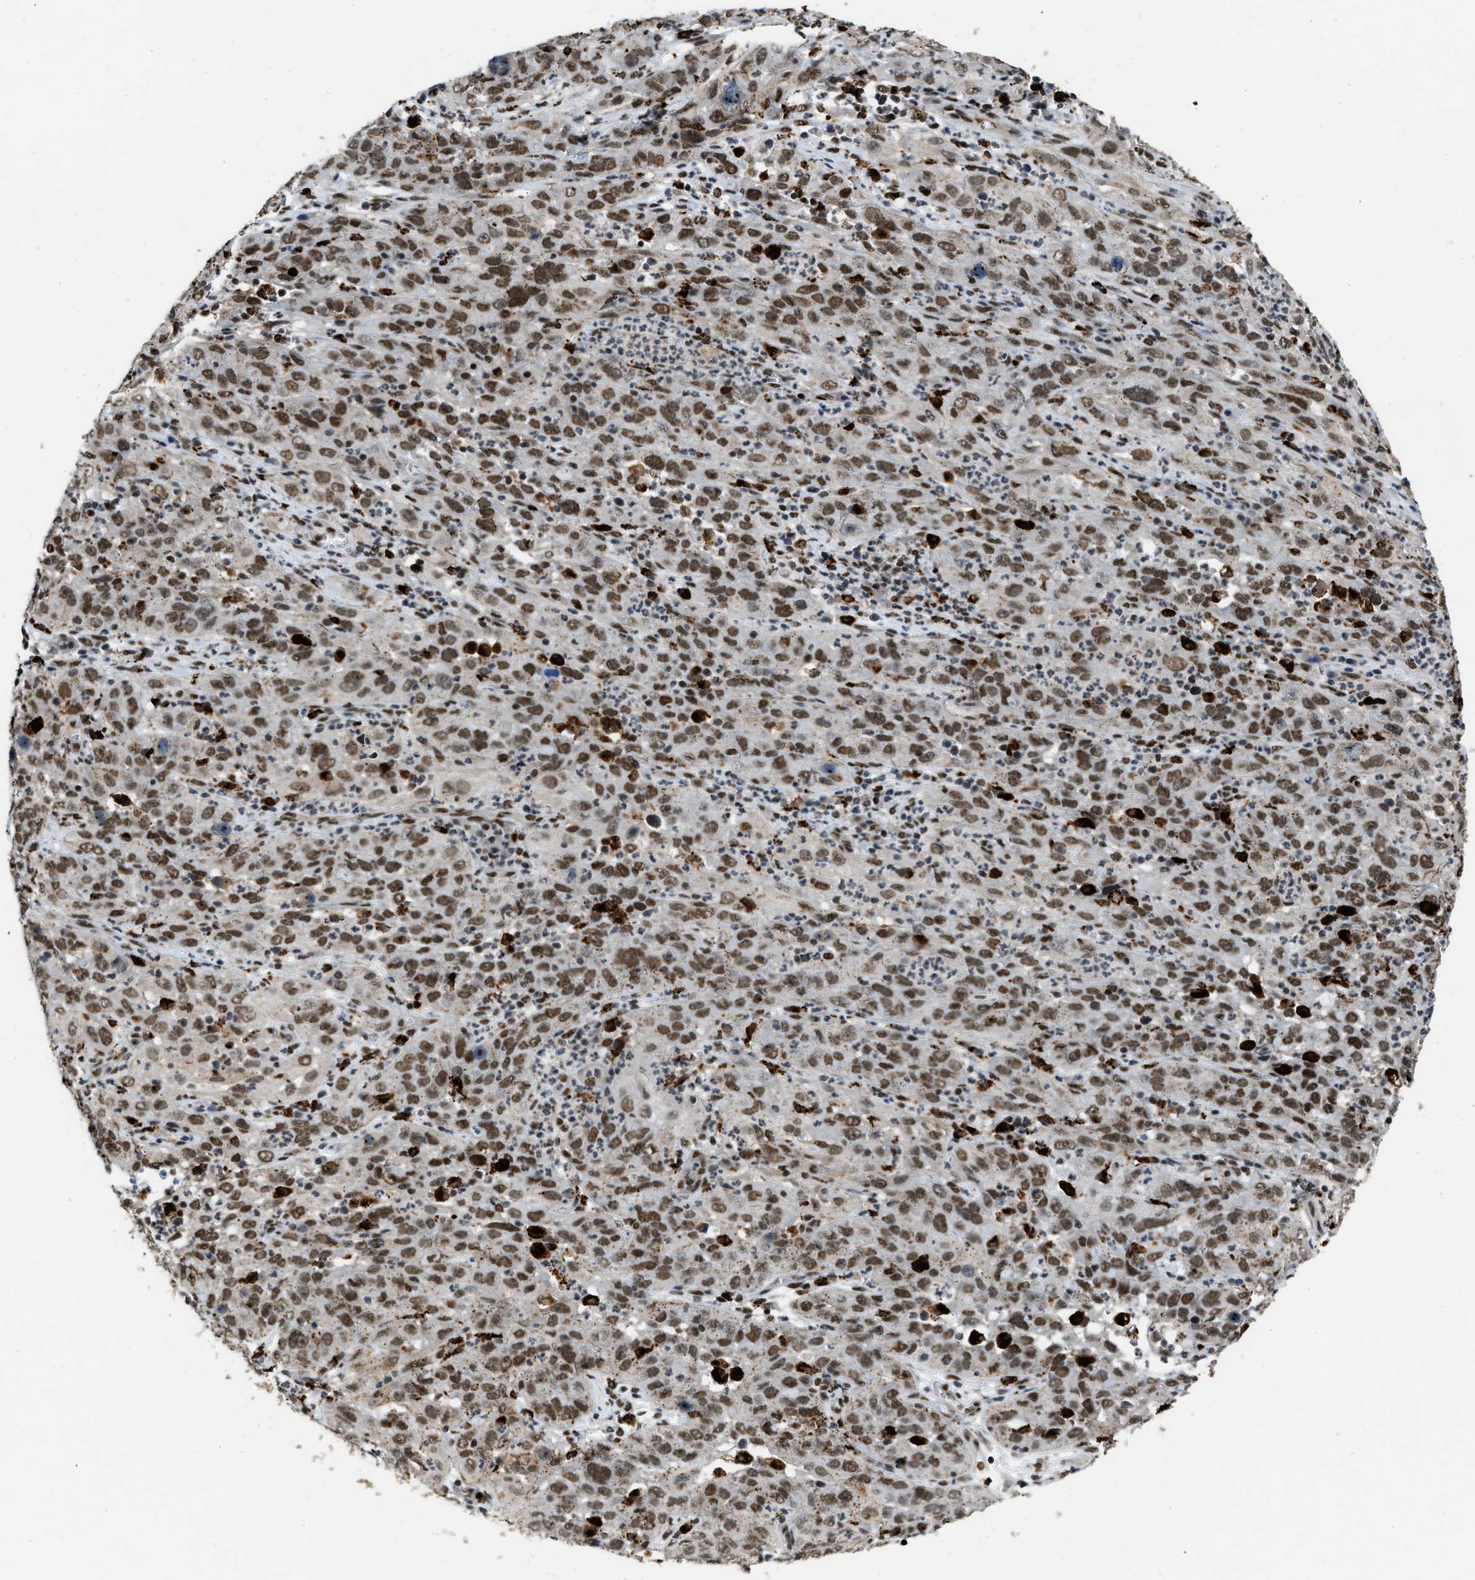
{"staining": {"intensity": "moderate", "quantity": ">75%", "location": "nuclear"}, "tissue": "cervical cancer", "cell_type": "Tumor cells", "image_type": "cancer", "snomed": [{"axis": "morphology", "description": "Squamous cell carcinoma, NOS"}, {"axis": "topography", "description": "Cervix"}], "caption": "Squamous cell carcinoma (cervical) stained for a protein reveals moderate nuclear positivity in tumor cells.", "gene": "NUMA1", "patient": {"sex": "female", "age": 32}}